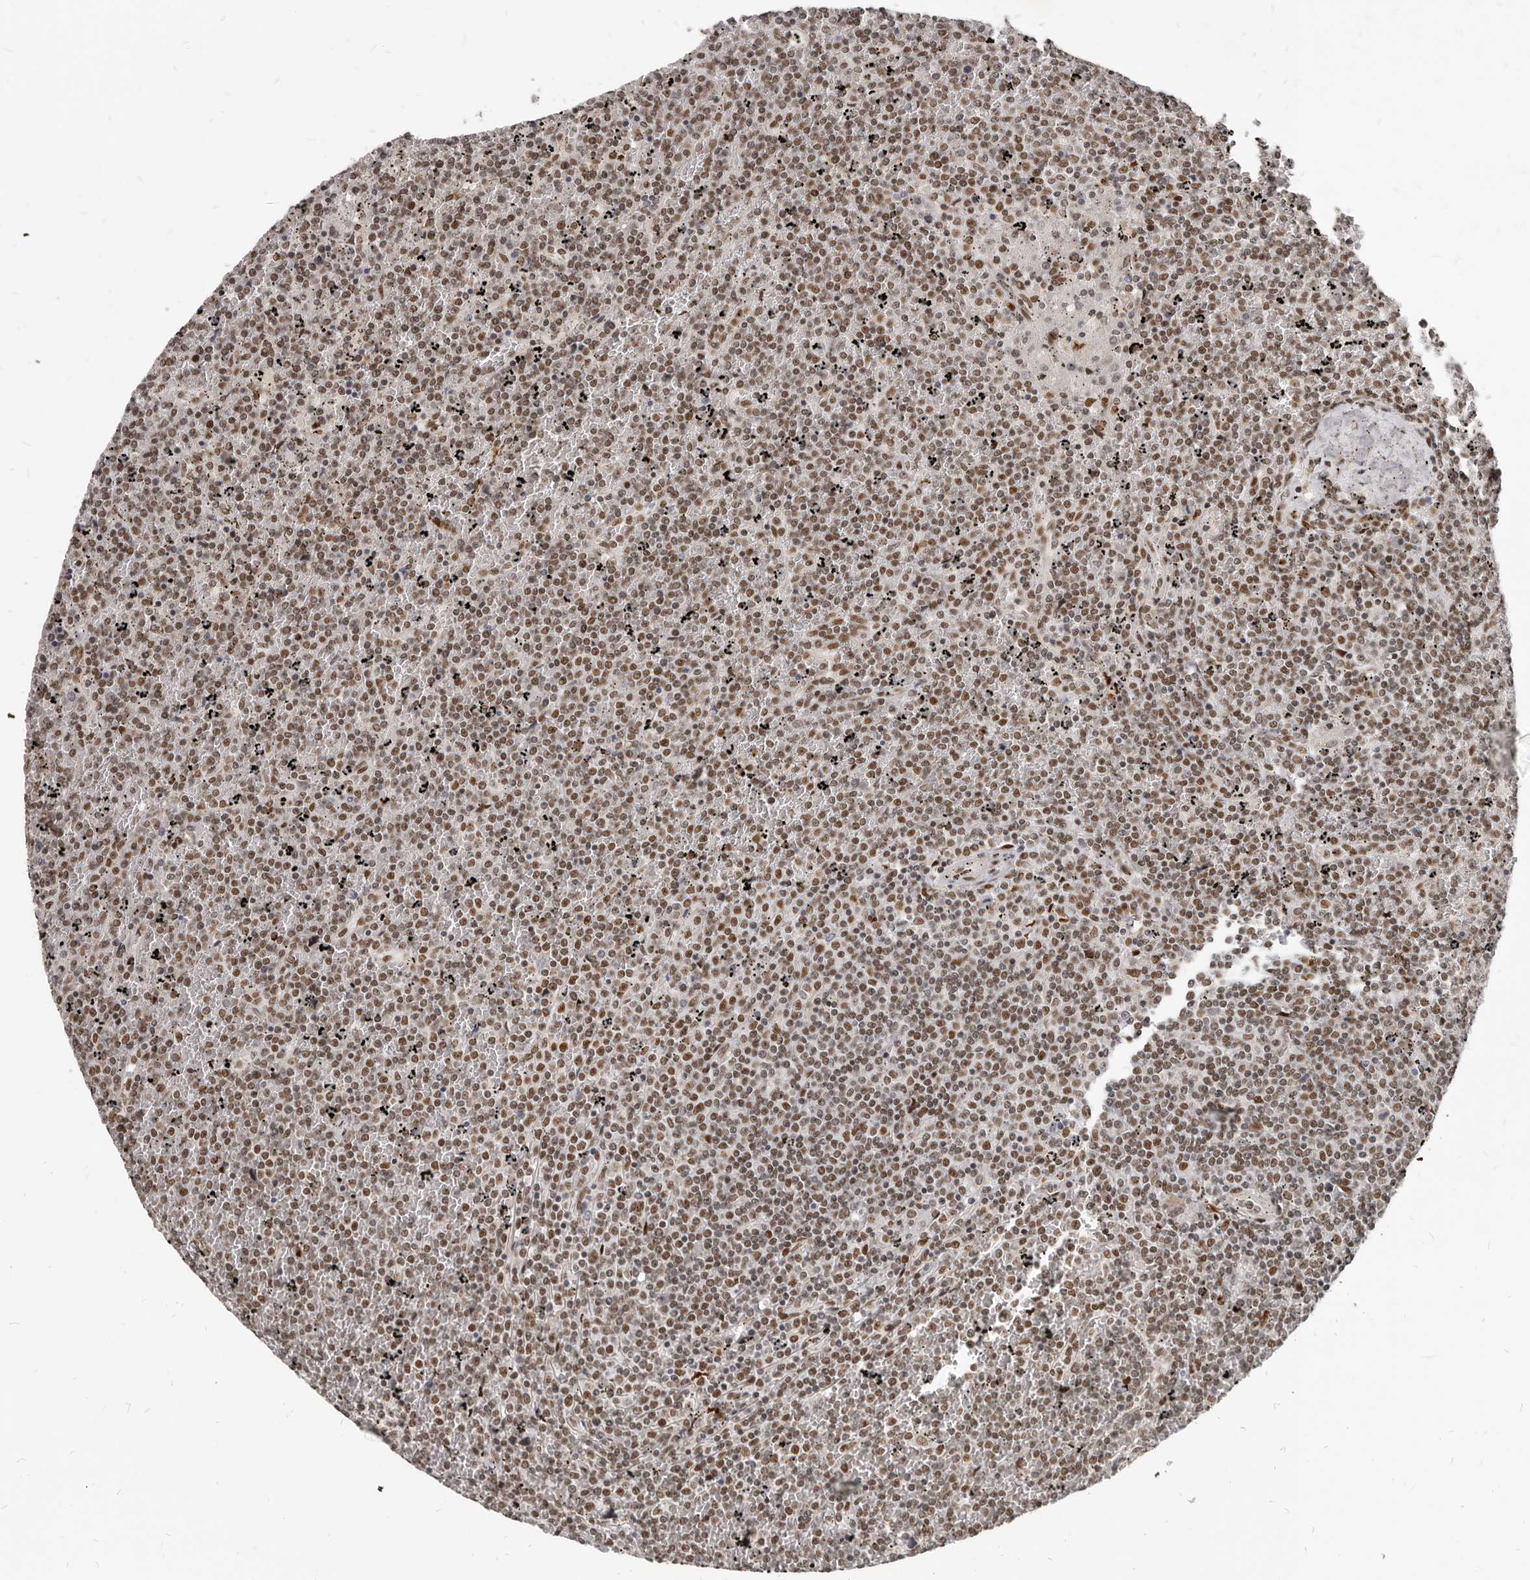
{"staining": {"intensity": "moderate", "quantity": ">75%", "location": "nuclear"}, "tissue": "lymphoma", "cell_type": "Tumor cells", "image_type": "cancer", "snomed": [{"axis": "morphology", "description": "Malignant lymphoma, non-Hodgkin's type, Low grade"}, {"axis": "topography", "description": "Spleen"}], "caption": "The micrograph exhibits staining of lymphoma, revealing moderate nuclear protein positivity (brown color) within tumor cells.", "gene": "ATF5", "patient": {"sex": "female", "age": 19}}